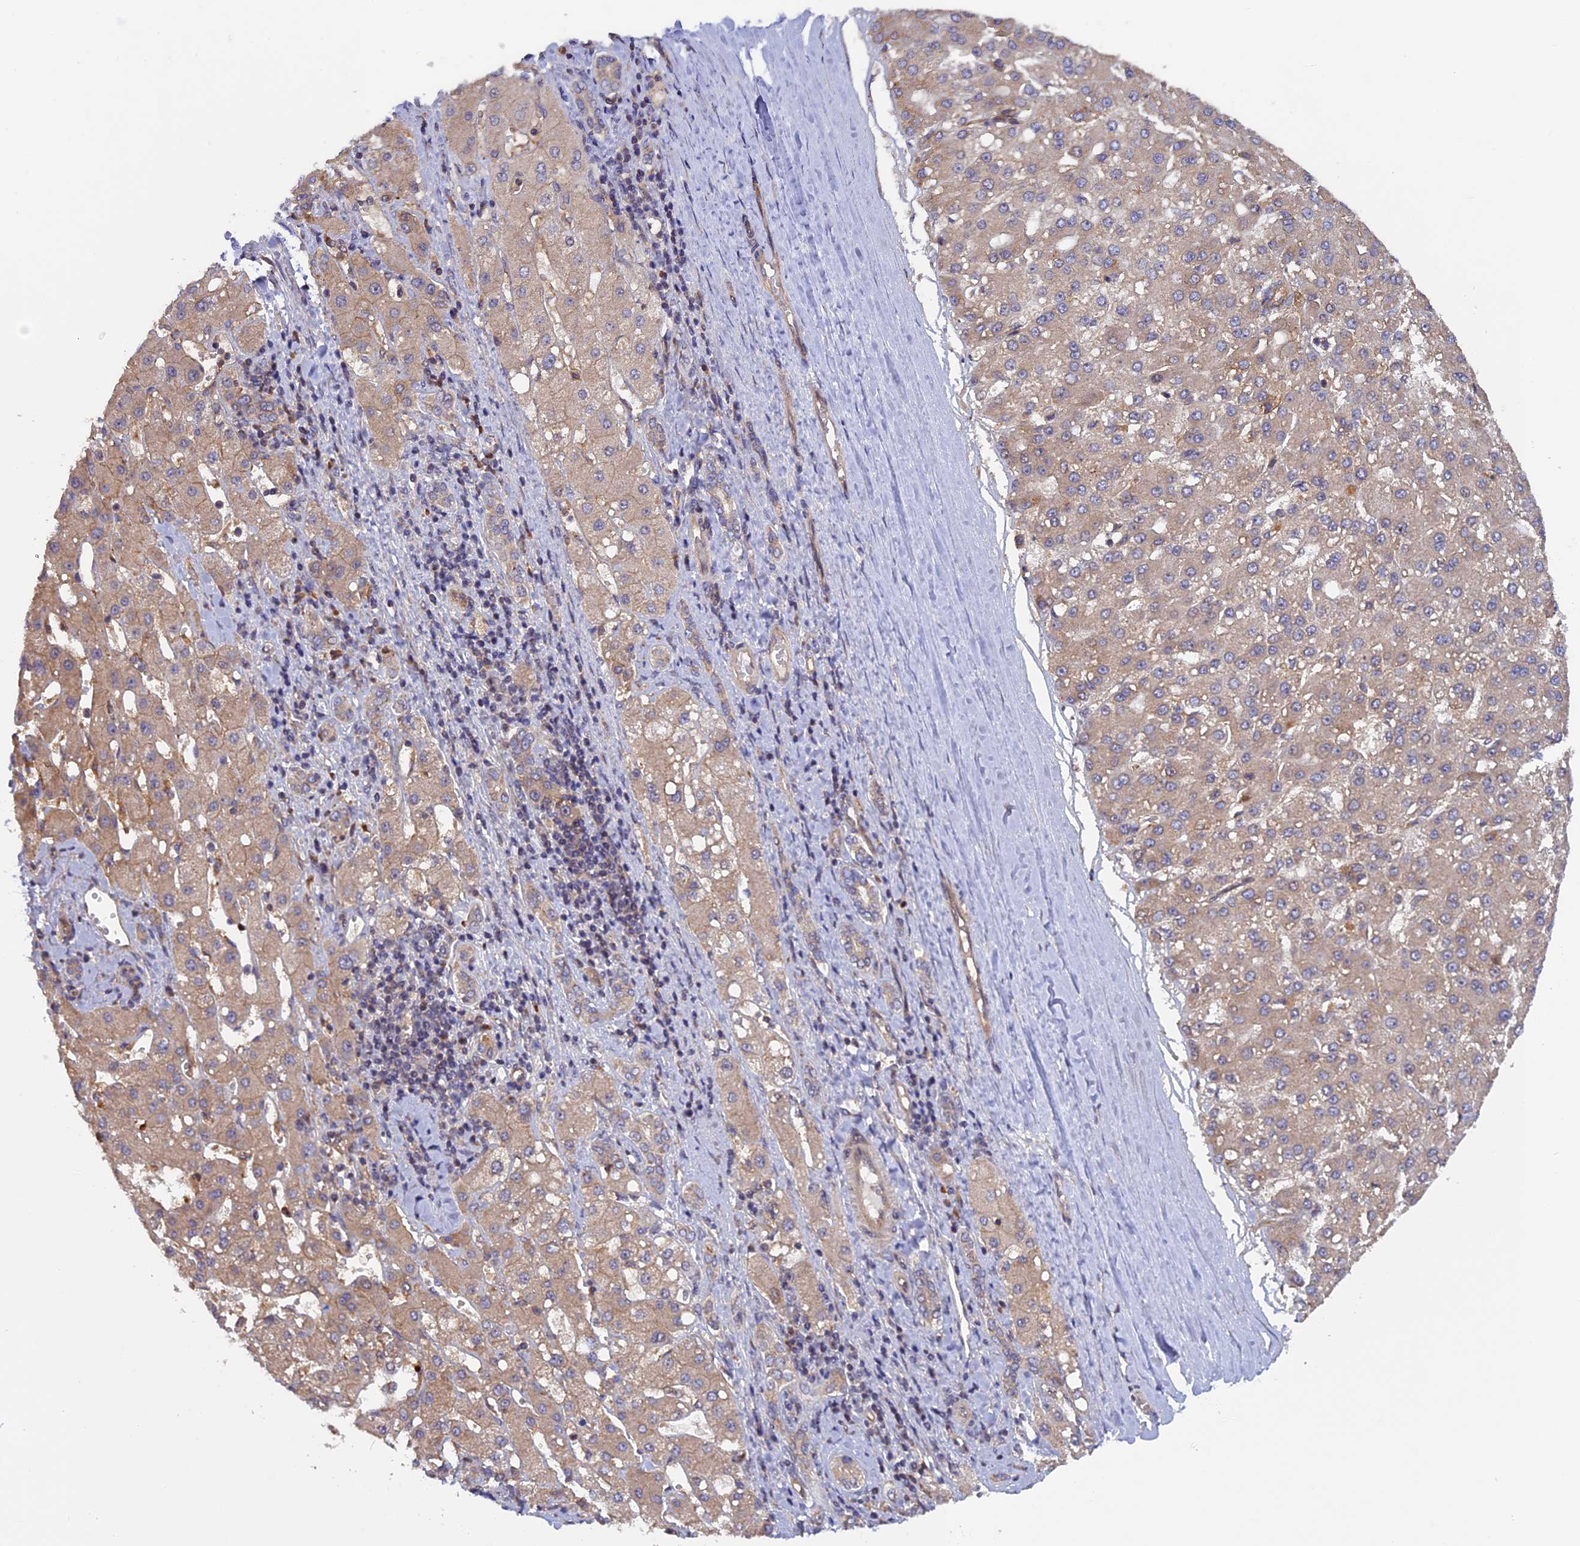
{"staining": {"intensity": "weak", "quantity": ">75%", "location": "cytoplasmic/membranous"}, "tissue": "liver cancer", "cell_type": "Tumor cells", "image_type": "cancer", "snomed": [{"axis": "morphology", "description": "Carcinoma, Hepatocellular, NOS"}, {"axis": "topography", "description": "Liver"}], "caption": "IHC (DAB) staining of human liver hepatocellular carcinoma reveals weak cytoplasmic/membranous protein staining in approximately >75% of tumor cells.", "gene": "FERMT1", "patient": {"sex": "male", "age": 67}}